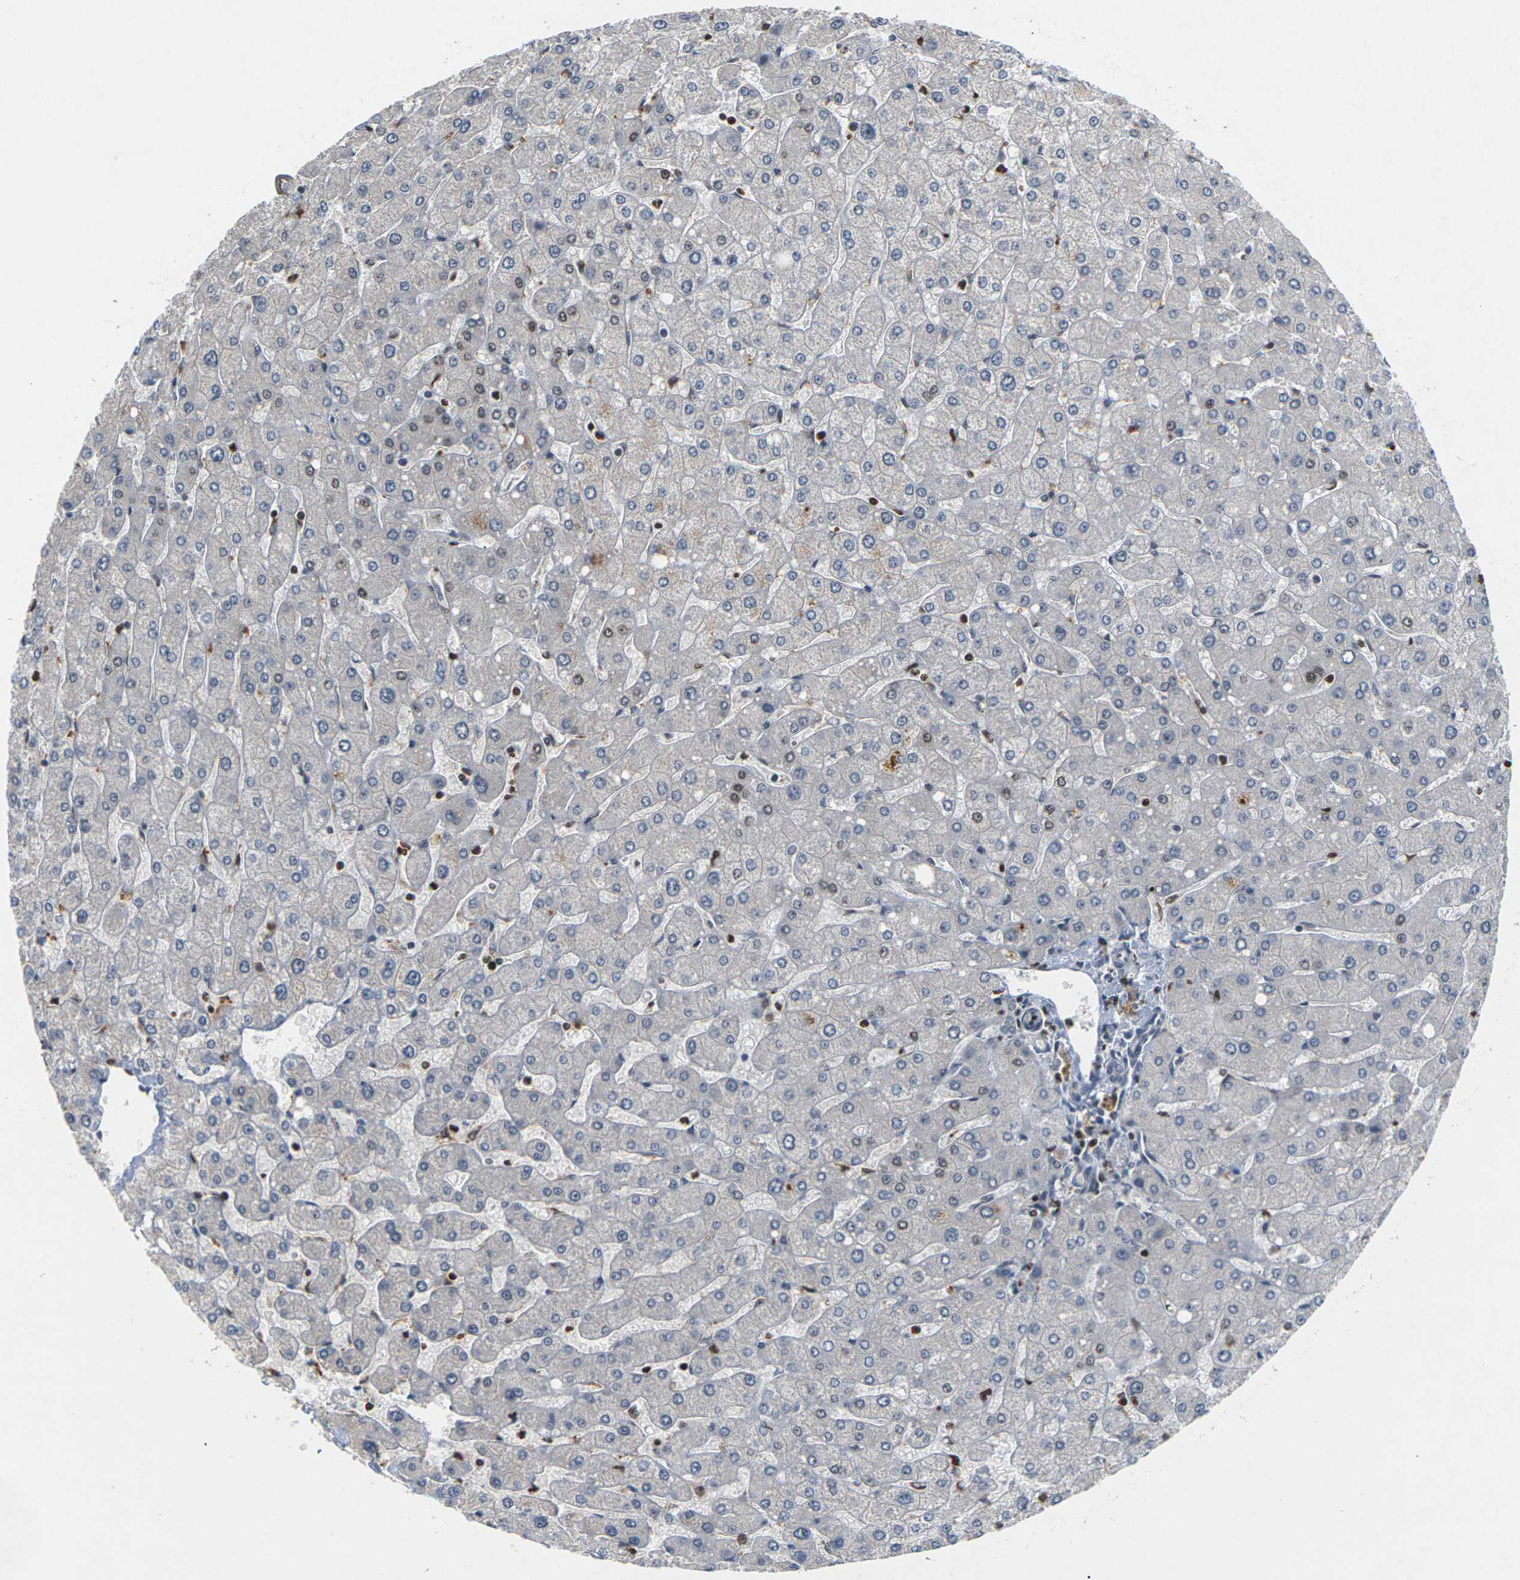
{"staining": {"intensity": "moderate", "quantity": "<25%", "location": "nuclear"}, "tissue": "liver", "cell_type": "Cholangiocytes", "image_type": "normal", "snomed": [{"axis": "morphology", "description": "Normal tissue, NOS"}, {"axis": "topography", "description": "Liver"}], "caption": "Immunohistochemical staining of benign liver exhibits <25% levels of moderate nuclear protein positivity in about <25% of cholangiocytes. (IHC, brightfield microscopy, high magnification).", "gene": "NELFA", "patient": {"sex": "male", "age": 55}}